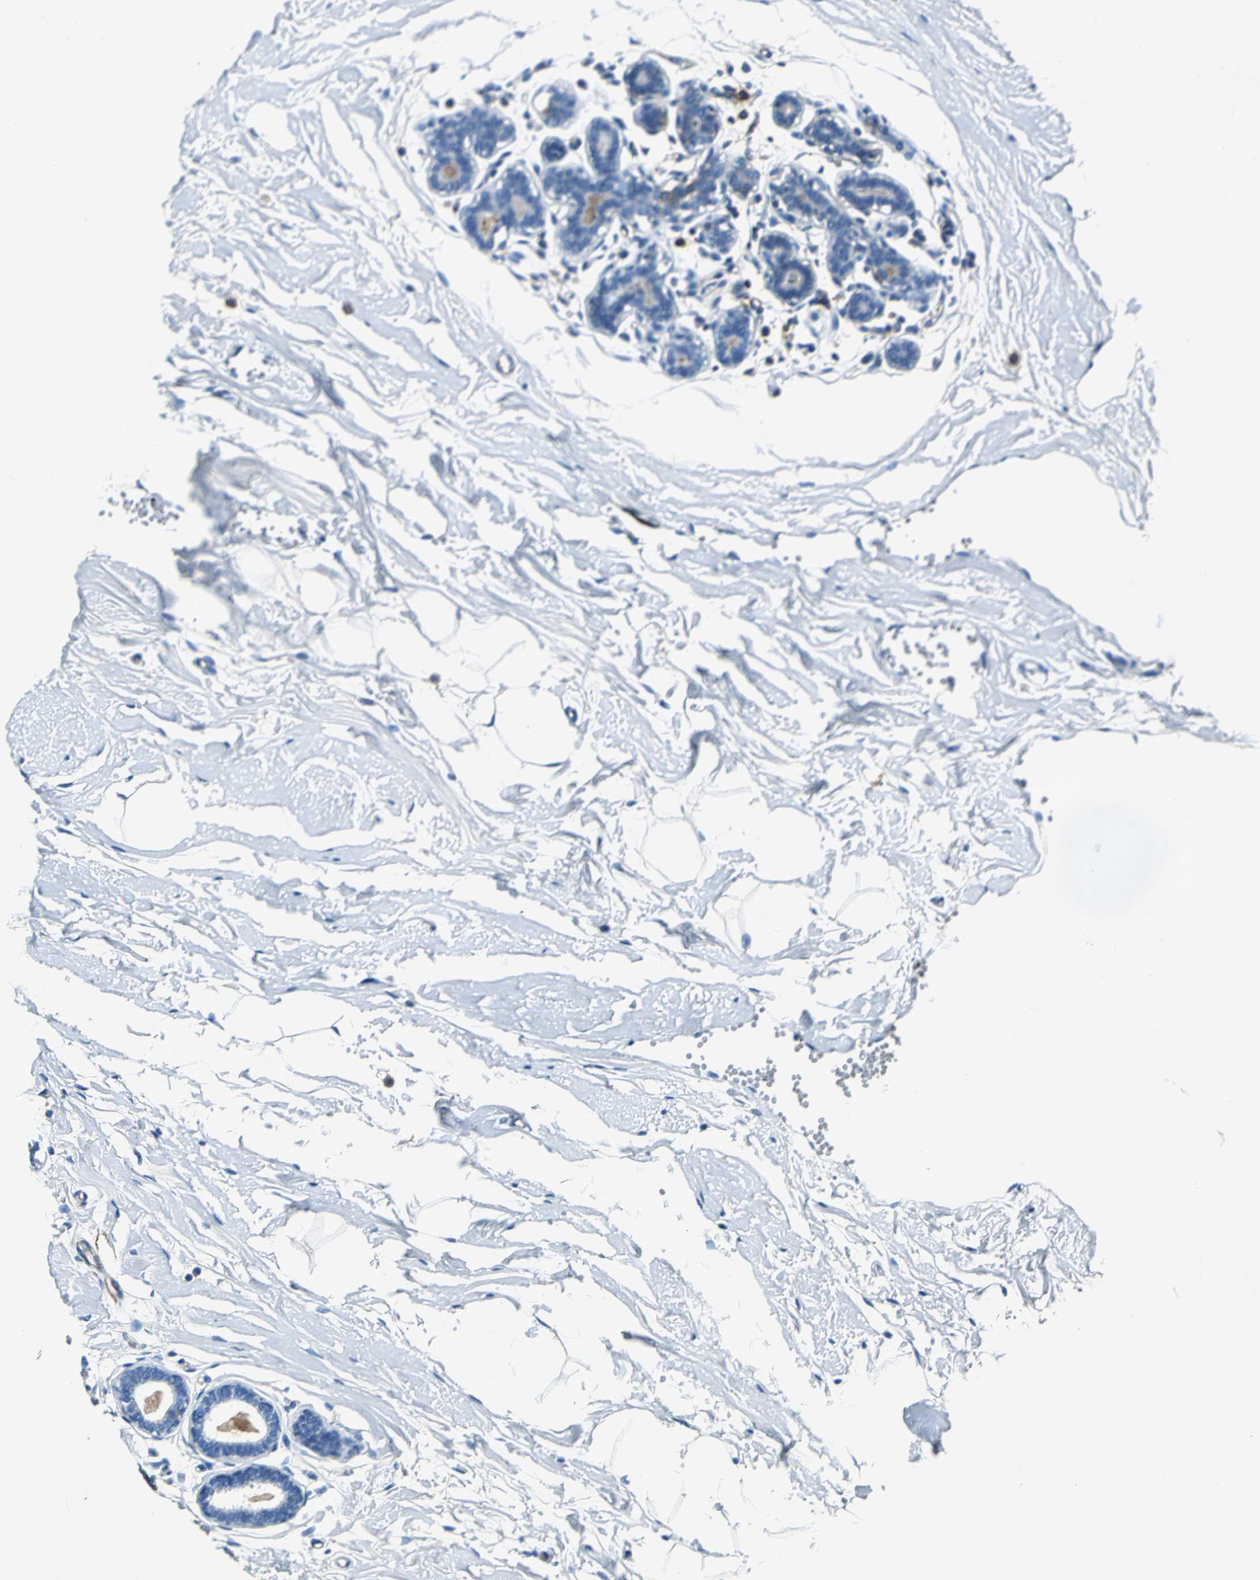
{"staining": {"intensity": "negative", "quantity": "none", "location": "none"}, "tissue": "breast", "cell_type": "Adipocytes", "image_type": "normal", "snomed": [{"axis": "morphology", "description": "Normal tissue, NOS"}, {"axis": "topography", "description": "Breast"}], "caption": "Adipocytes show no significant protein positivity in normal breast. (DAB immunohistochemistry (IHC) with hematoxylin counter stain).", "gene": "RPS13", "patient": {"sex": "female", "age": 23}}